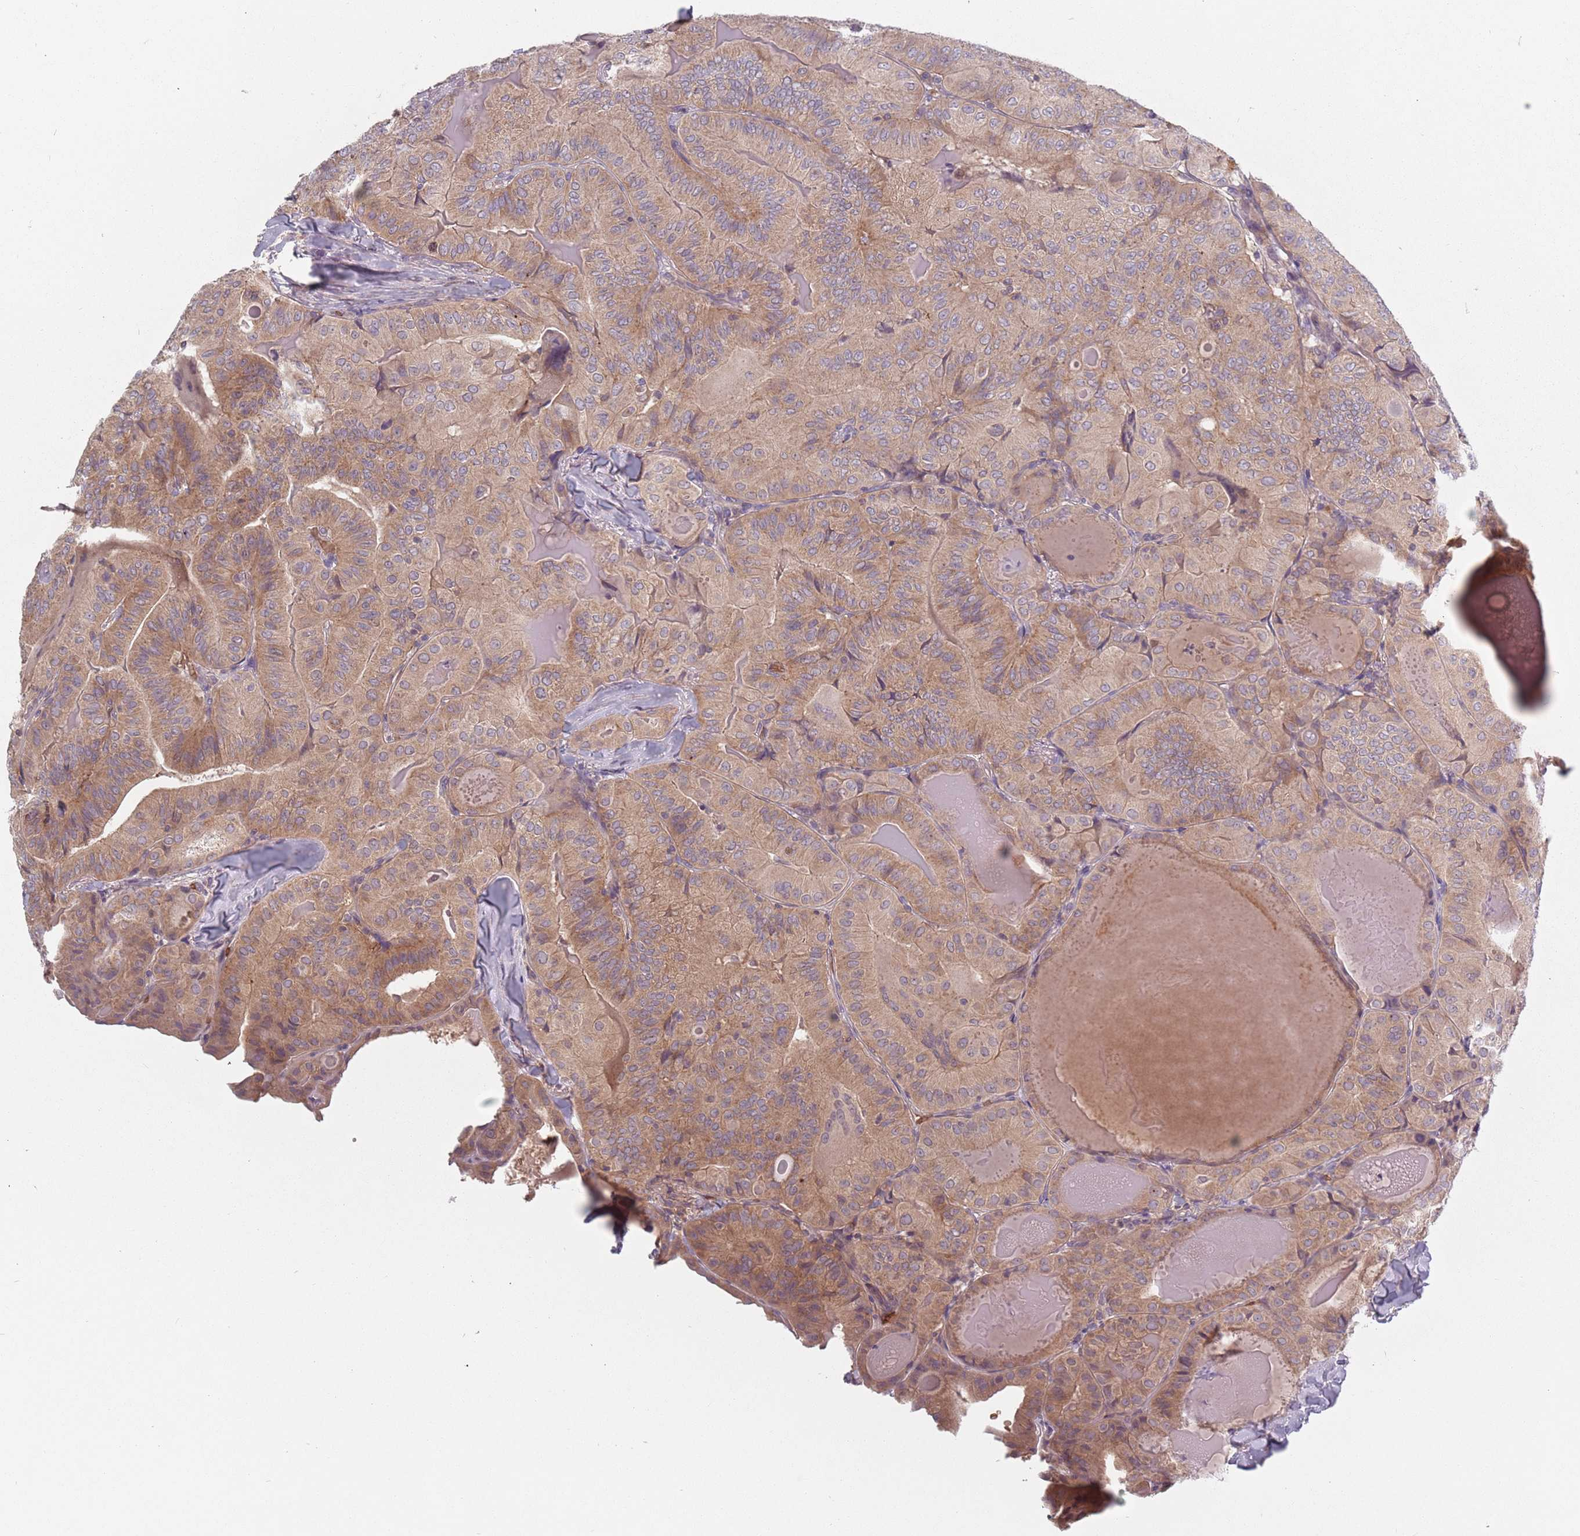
{"staining": {"intensity": "moderate", "quantity": ">75%", "location": "cytoplasmic/membranous"}, "tissue": "thyroid cancer", "cell_type": "Tumor cells", "image_type": "cancer", "snomed": [{"axis": "morphology", "description": "Papillary adenocarcinoma, NOS"}, {"axis": "topography", "description": "Thyroid gland"}], "caption": "Papillary adenocarcinoma (thyroid) was stained to show a protein in brown. There is medium levels of moderate cytoplasmic/membranous staining in approximately >75% of tumor cells. (brown staining indicates protein expression, while blue staining denotes nuclei).", "gene": "ASB13", "patient": {"sex": "female", "age": 68}}